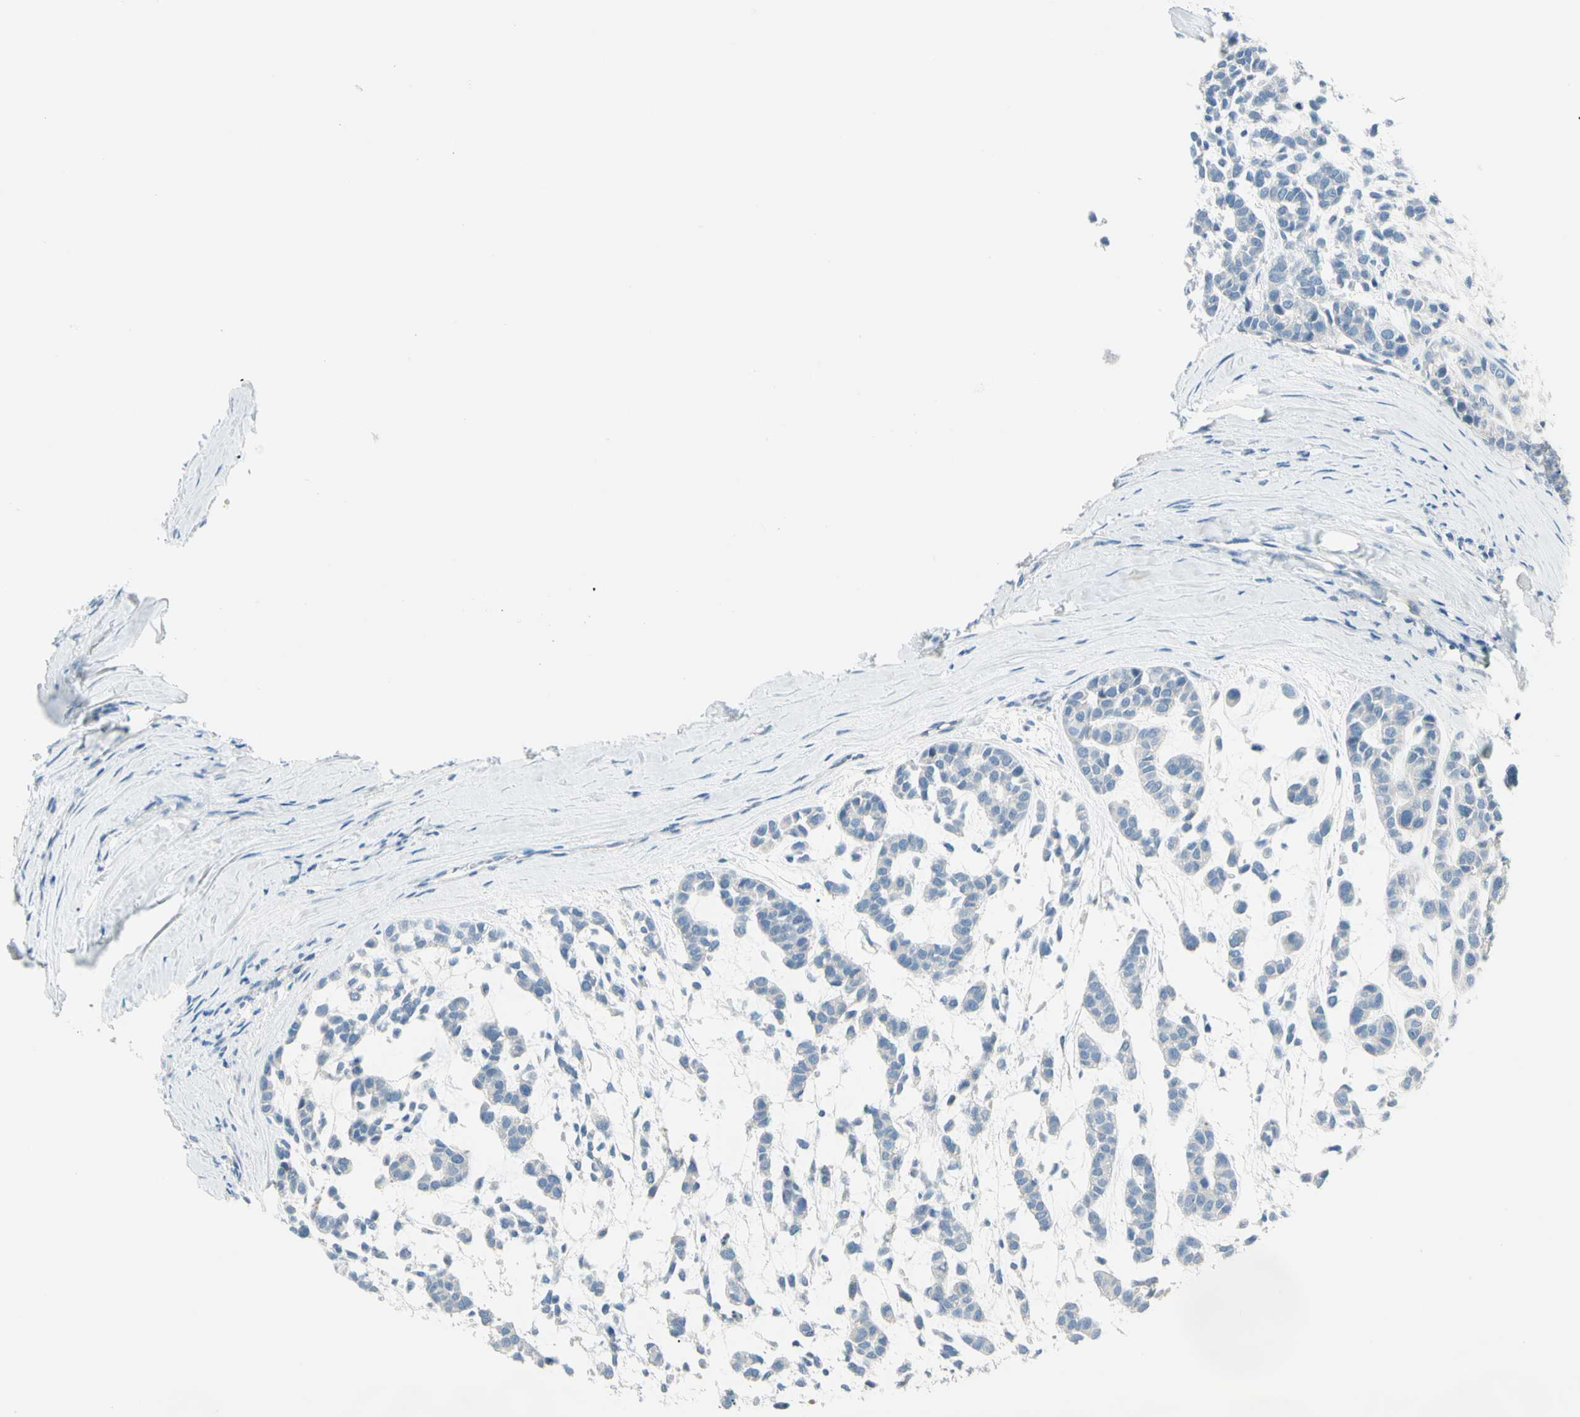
{"staining": {"intensity": "negative", "quantity": "none", "location": "none"}, "tissue": "head and neck cancer", "cell_type": "Tumor cells", "image_type": "cancer", "snomed": [{"axis": "morphology", "description": "Adenocarcinoma, NOS"}, {"axis": "morphology", "description": "Adenoma, NOS"}, {"axis": "topography", "description": "Head-Neck"}], "caption": "This is a micrograph of immunohistochemistry staining of head and neck cancer, which shows no positivity in tumor cells.", "gene": "SLC6A15", "patient": {"sex": "female", "age": 55}}